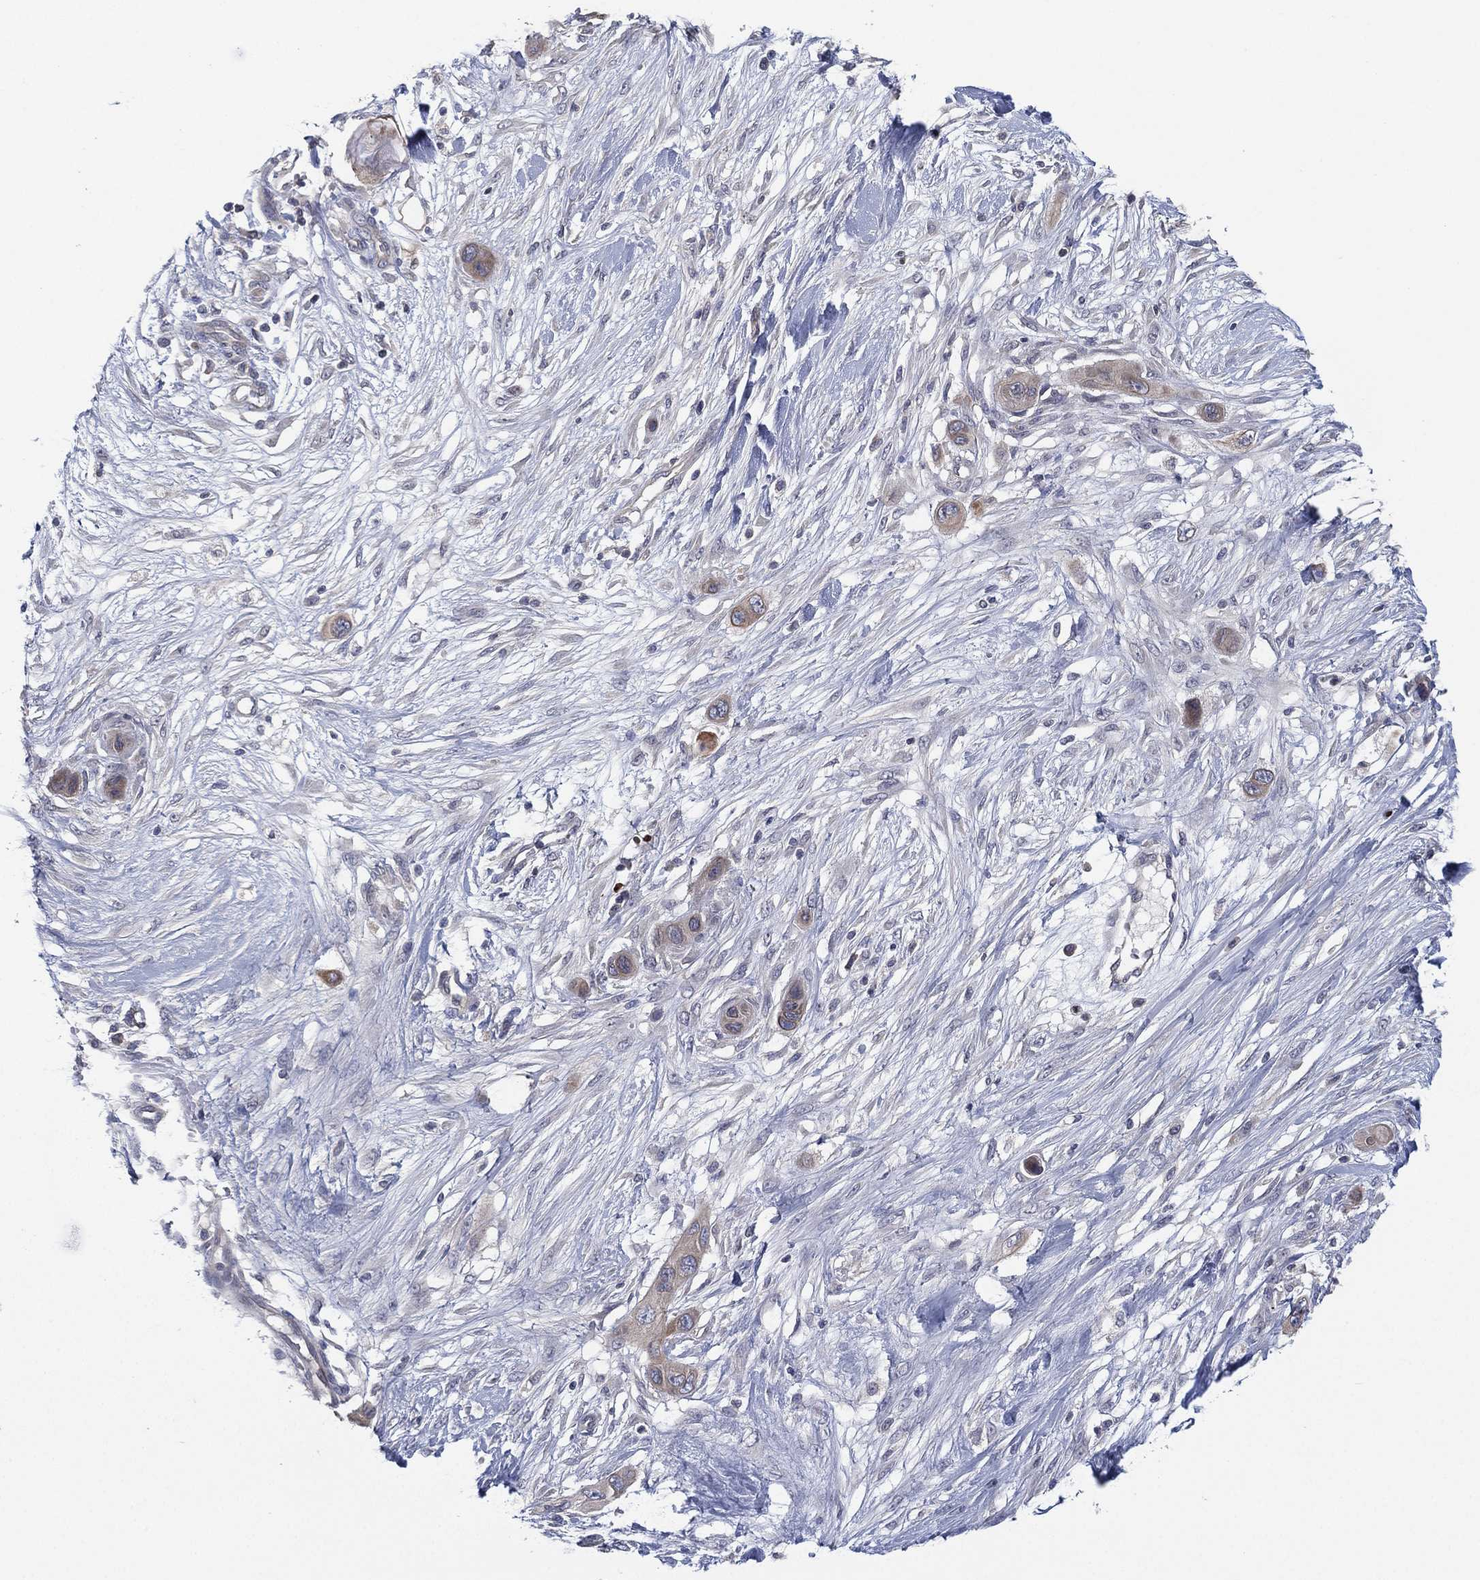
{"staining": {"intensity": "weak", "quantity": "<25%", "location": "cytoplasmic/membranous"}, "tissue": "skin cancer", "cell_type": "Tumor cells", "image_type": "cancer", "snomed": [{"axis": "morphology", "description": "Squamous cell carcinoma, NOS"}, {"axis": "topography", "description": "Skin"}], "caption": "IHC histopathology image of skin cancer (squamous cell carcinoma) stained for a protein (brown), which exhibits no staining in tumor cells. (DAB (3,3'-diaminobenzidine) immunohistochemistry (IHC) with hematoxylin counter stain).", "gene": "MPP7", "patient": {"sex": "male", "age": 79}}